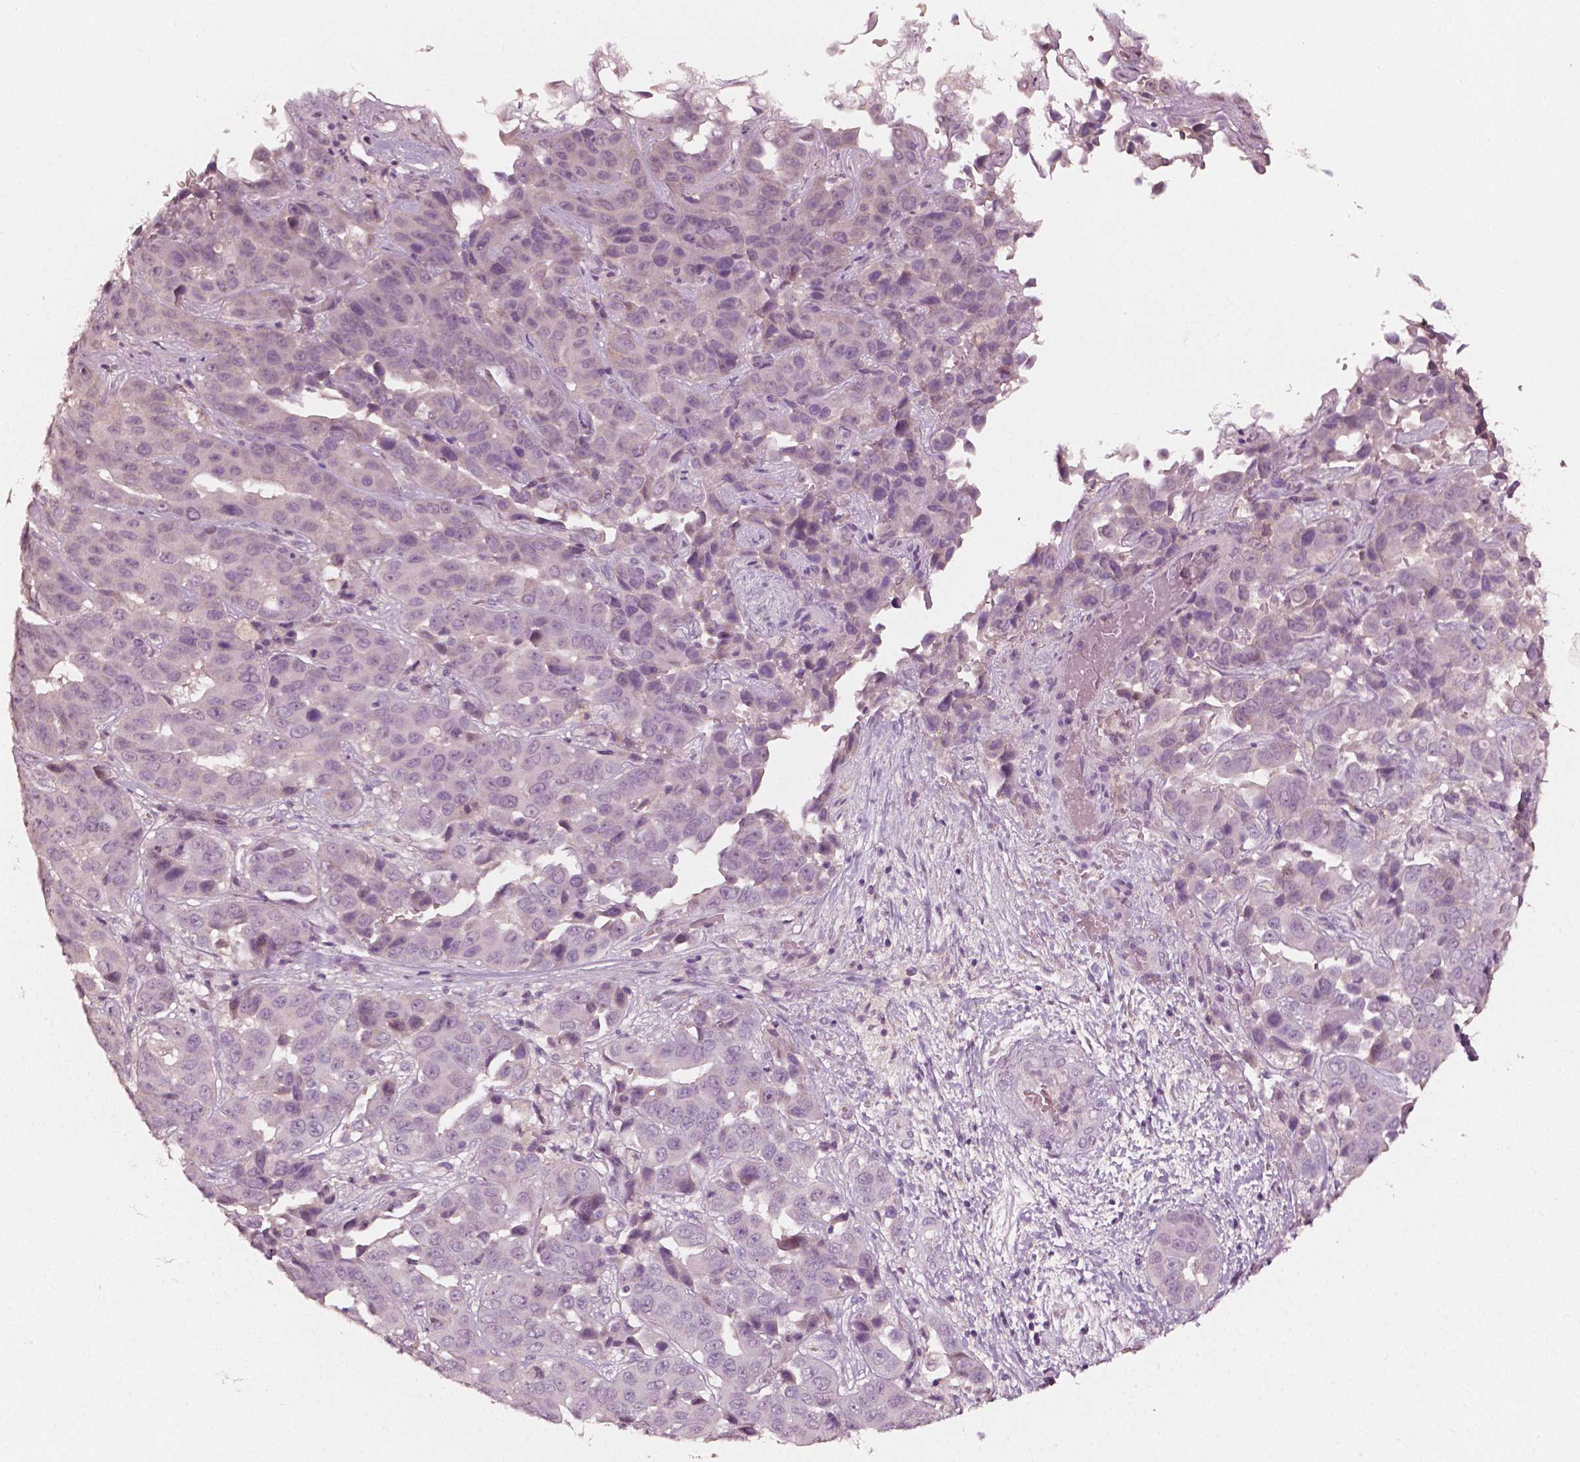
{"staining": {"intensity": "negative", "quantity": "none", "location": "none"}, "tissue": "liver cancer", "cell_type": "Tumor cells", "image_type": "cancer", "snomed": [{"axis": "morphology", "description": "Cholangiocarcinoma"}, {"axis": "topography", "description": "Liver"}], "caption": "This micrograph is of liver cancer stained with IHC to label a protein in brown with the nuclei are counter-stained blue. There is no expression in tumor cells.", "gene": "PLA2R1", "patient": {"sex": "female", "age": 52}}